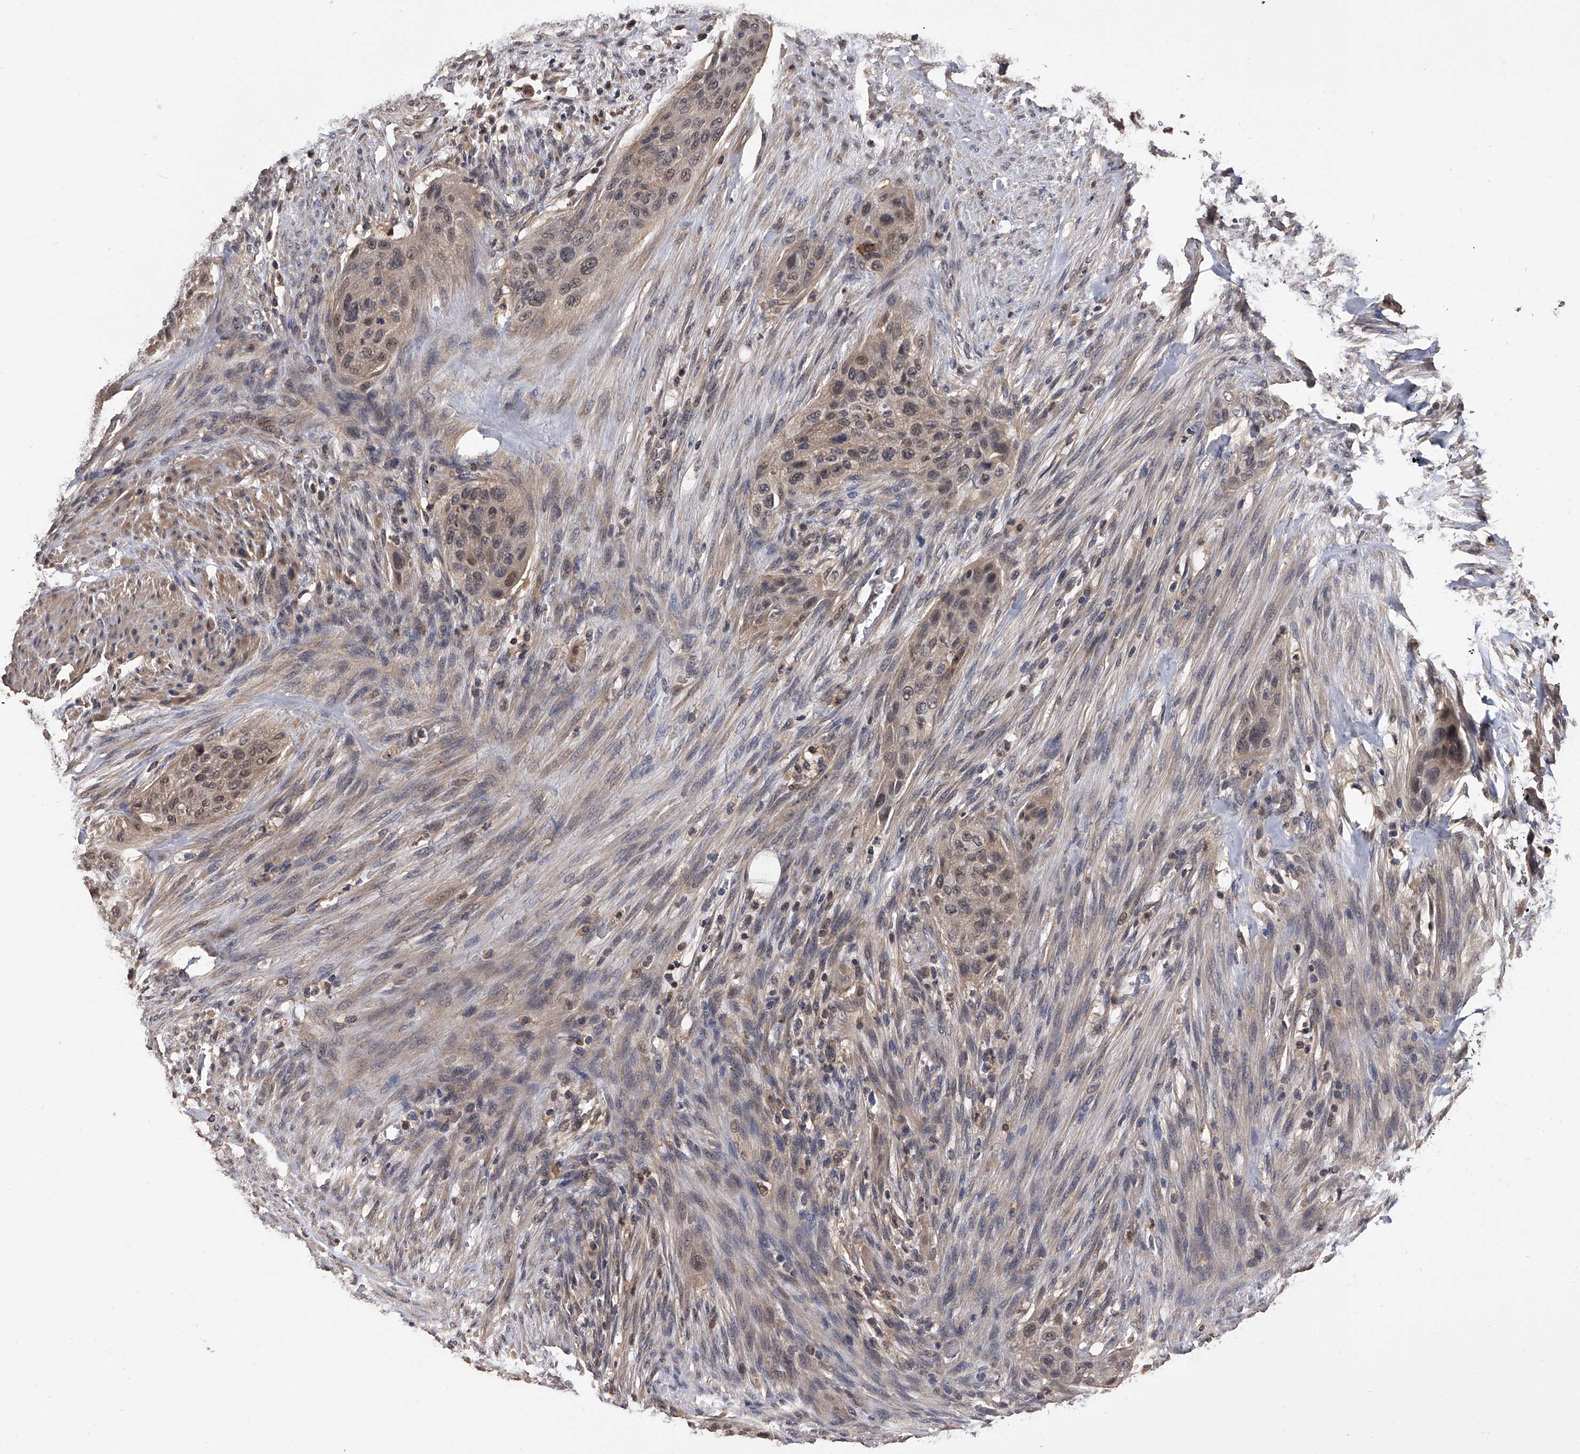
{"staining": {"intensity": "weak", "quantity": "25%-75%", "location": "cytoplasmic/membranous,nuclear"}, "tissue": "urothelial cancer", "cell_type": "Tumor cells", "image_type": "cancer", "snomed": [{"axis": "morphology", "description": "Urothelial carcinoma, High grade"}, {"axis": "topography", "description": "Urinary bladder"}], "caption": "A brown stain highlights weak cytoplasmic/membranous and nuclear staining of a protein in urothelial cancer tumor cells. Nuclei are stained in blue.", "gene": "EFCAB7", "patient": {"sex": "male", "age": 35}}